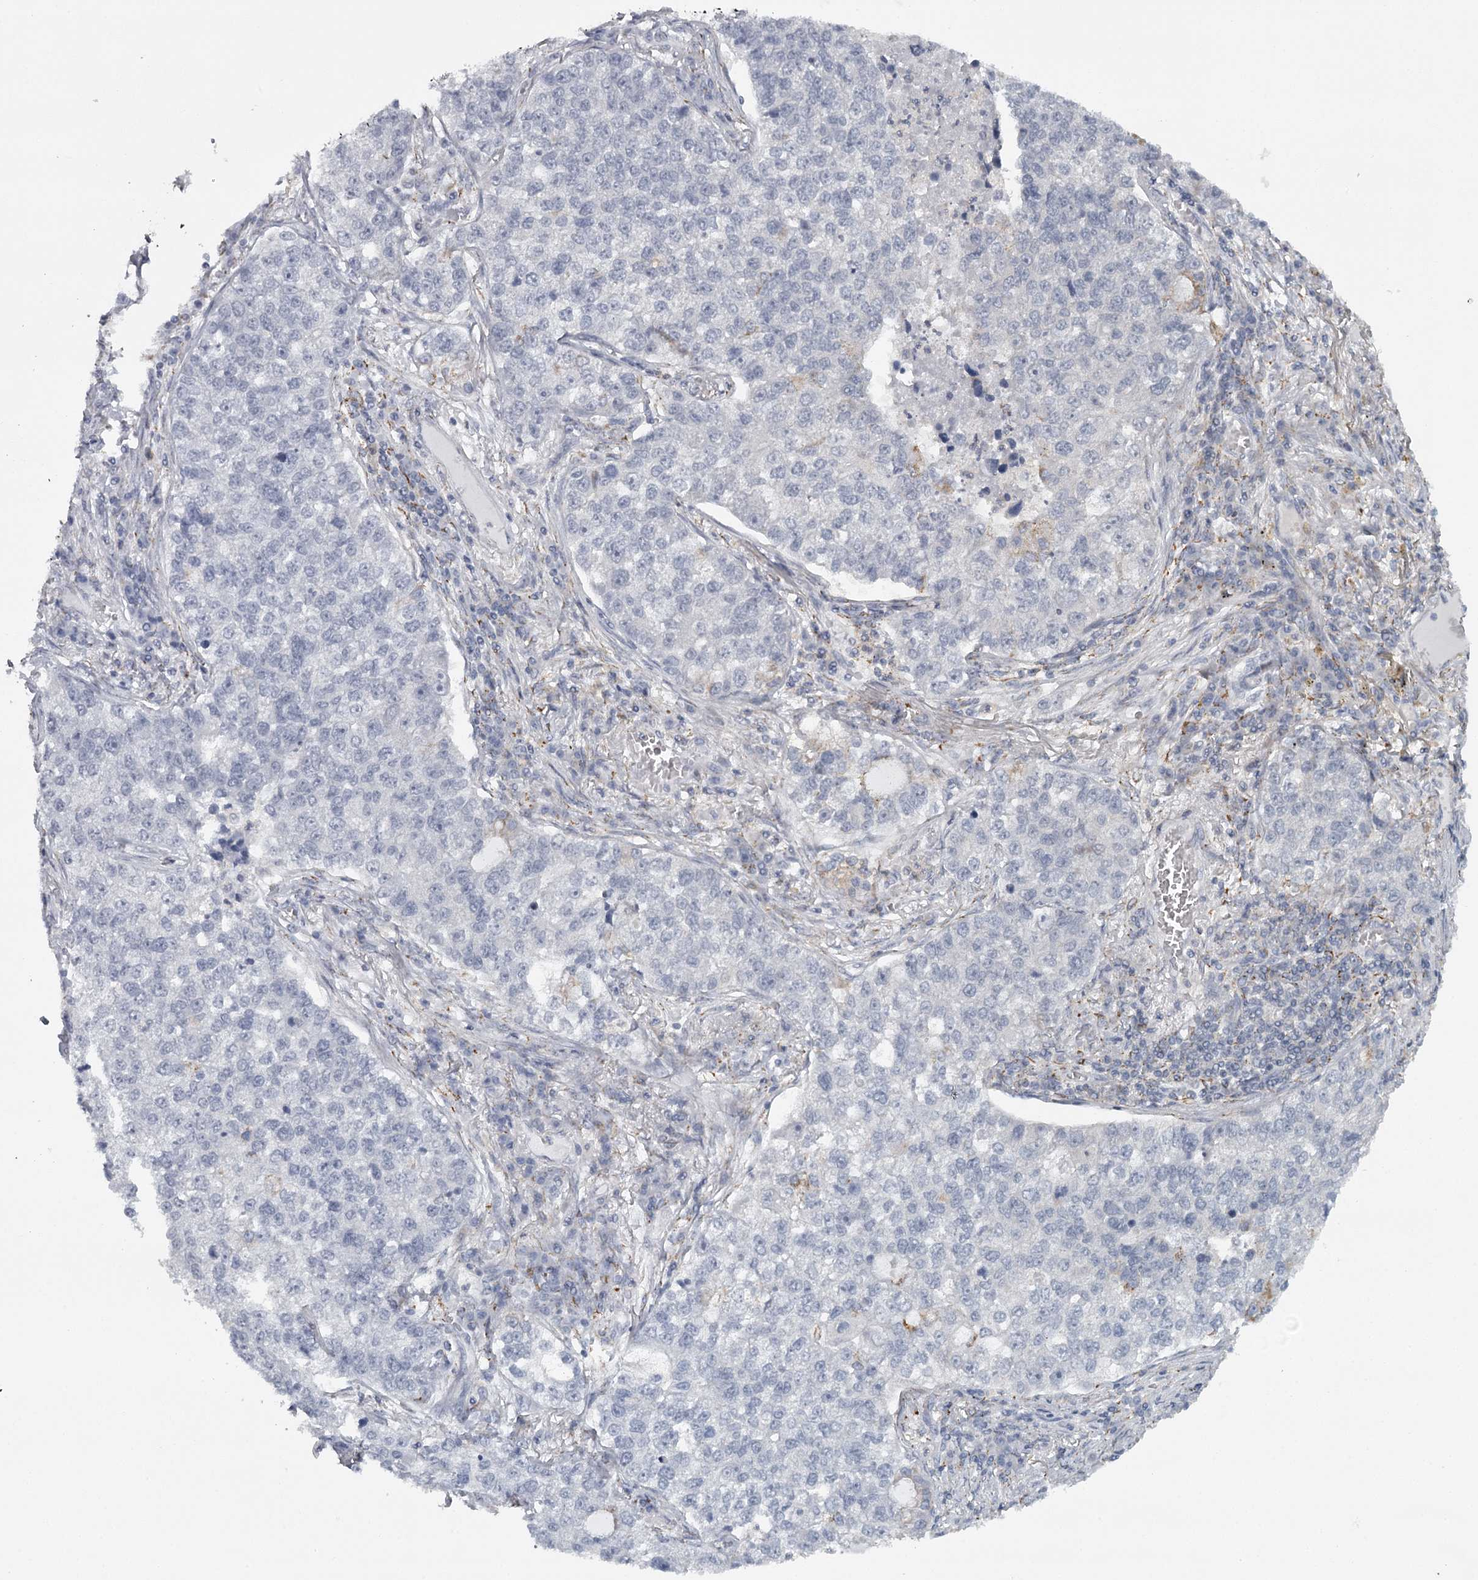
{"staining": {"intensity": "negative", "quantity": "none", "location": "none"}, "tissue": "lung cancer", "cell_type": "Tumor cells", "image_type": "cancer", "snomed": [{"axis": "morphology", "description": "Adenocarcinoma, NOS"}, {"axis": "topography", "description": "Lung"}], "caption": "This is an immunohistochemistry photomicrograph of human lung cancer (adenocarcinoma). There is no expression in tumor cells.", "gene": "FAXC", "patient": {"sex": "male", "age": 49}}